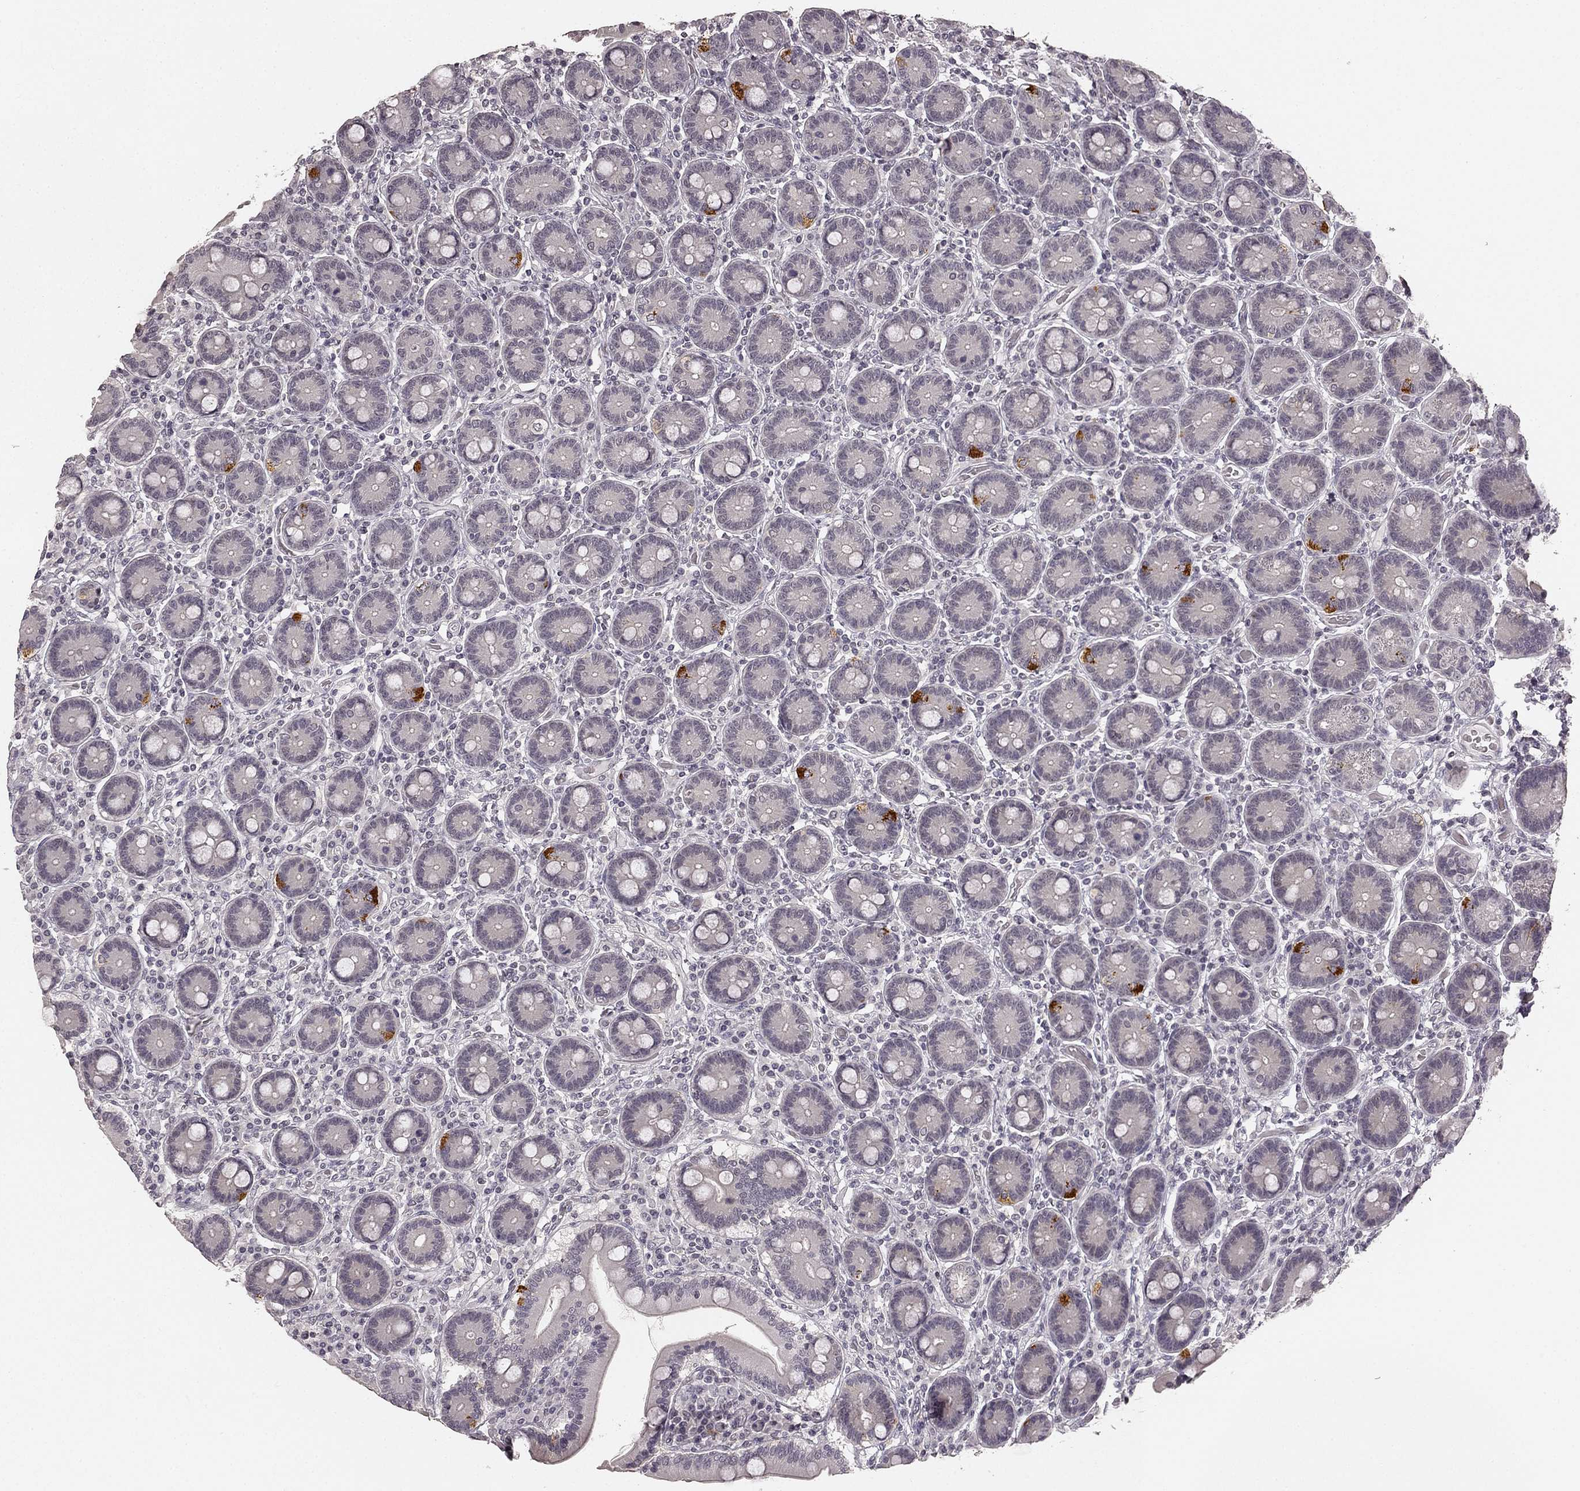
{"staining": {"intensity": "strong", "quantity": "<25%", "location": "cytoplasmic/membranous"}, "tissue": "duodenum", "cell_type": "Glandular cells", "image_type": "normal", "snomed": [{"axis": "morphology", "description": "Normal tissue, NOS"}, {"axis": "topography", "description": "Duodenum"}], "caption": "Human duodenum stained with a brown dye exhibits strong cytoplasmic/membranous positive positivity in approximately <25% of glandular cells.", "gene": "HCN4", "patient": {"sex": "female", "age": 62}}